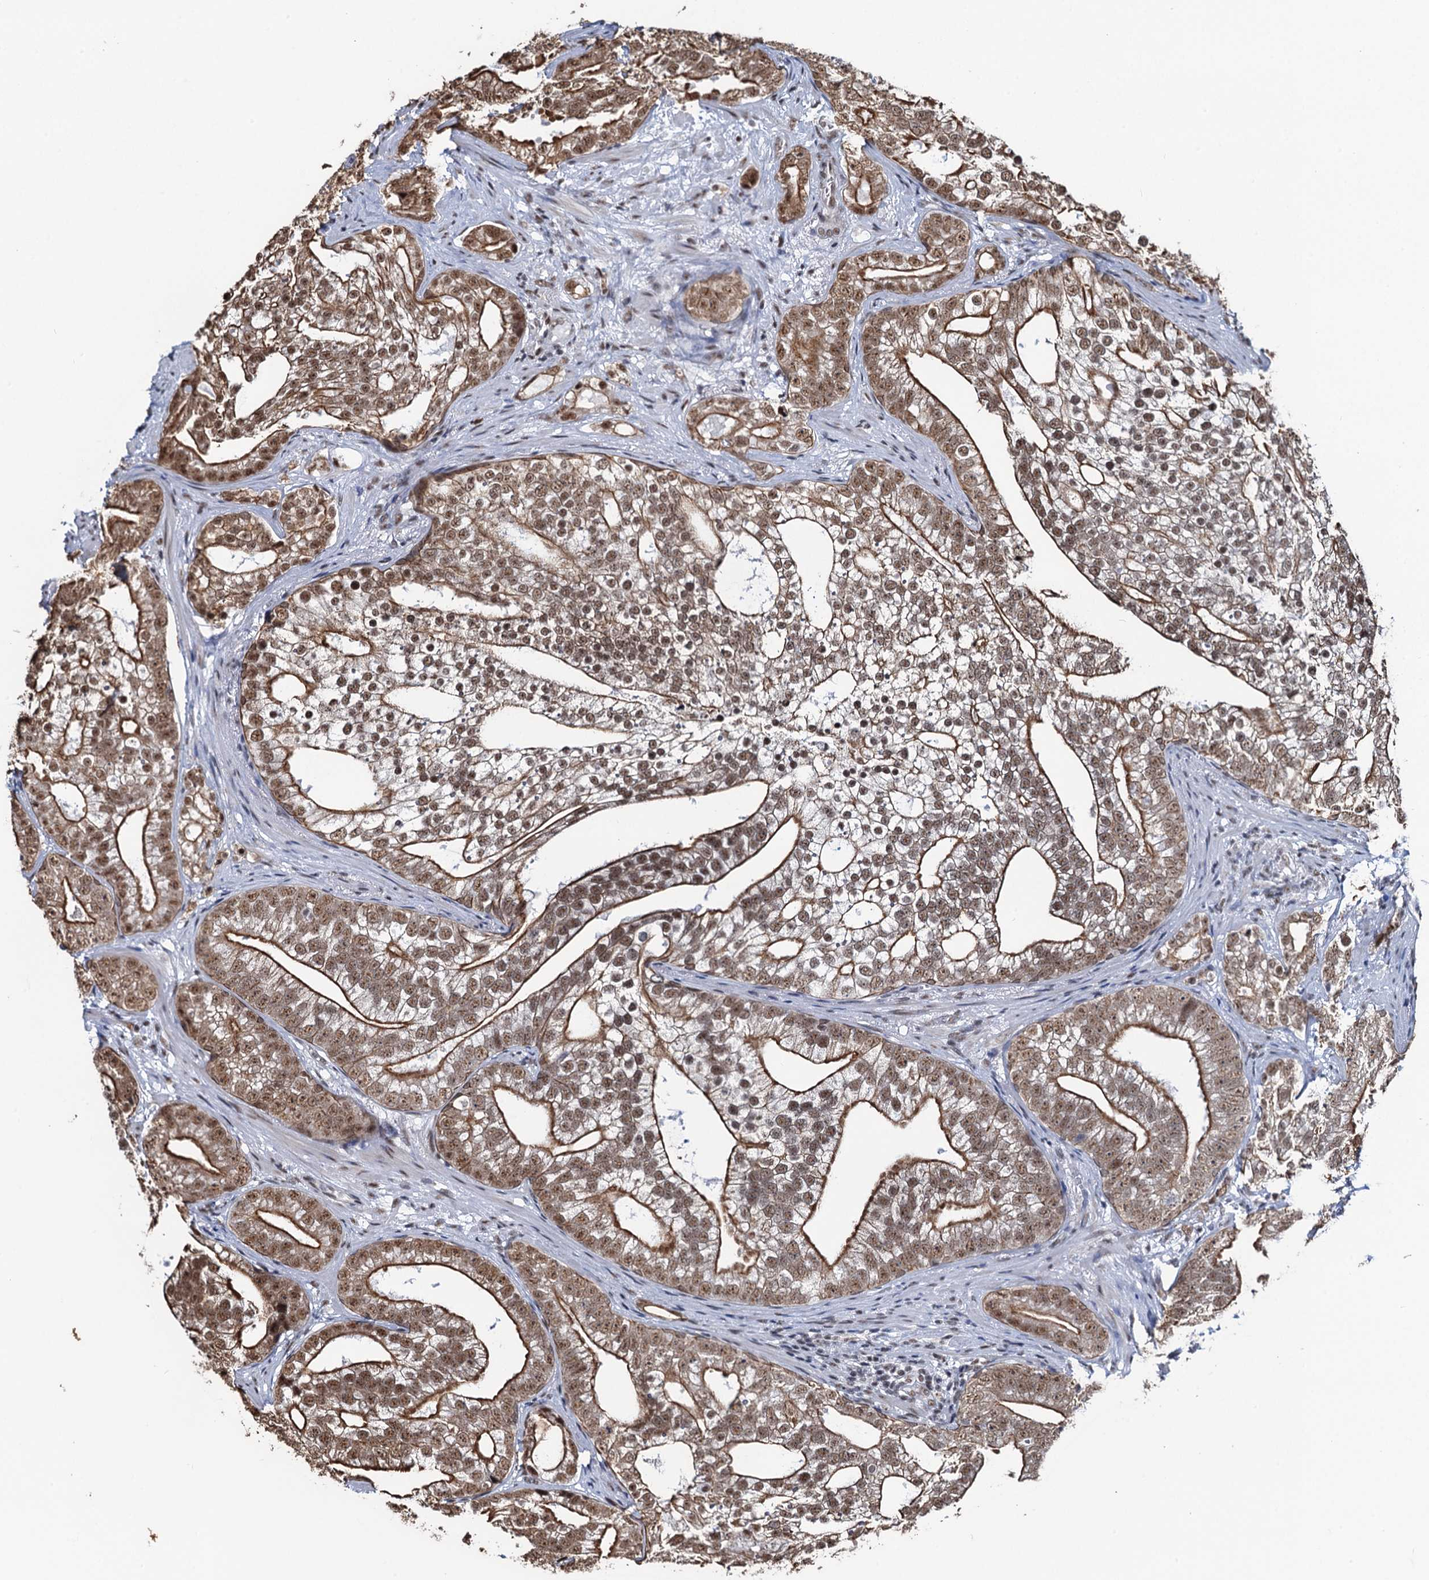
{"staining": {"intensity": "strong", "quantity": ">75%", "location": "cytoplasmic/membranous,nuclear"}, "tissue": "prostate cancer", "cell_type": "Tumor cells", "image_type": "cancer", "snomed": [{"axis": "morphology", "description": "Adenocarcinoma, High grade"}, {"axis": "topography", "description": "Prostate"}], "caption": "Adenocarcinoma (high-grade) (prostate) tissue reveals strong cytoplasmic/membranous and nuclear staining in approximately >75% of tumor cells, visualized by immunohistochemistry.", "gene": "ZNF609", "patient": {"sex": "male", "age": 75}}